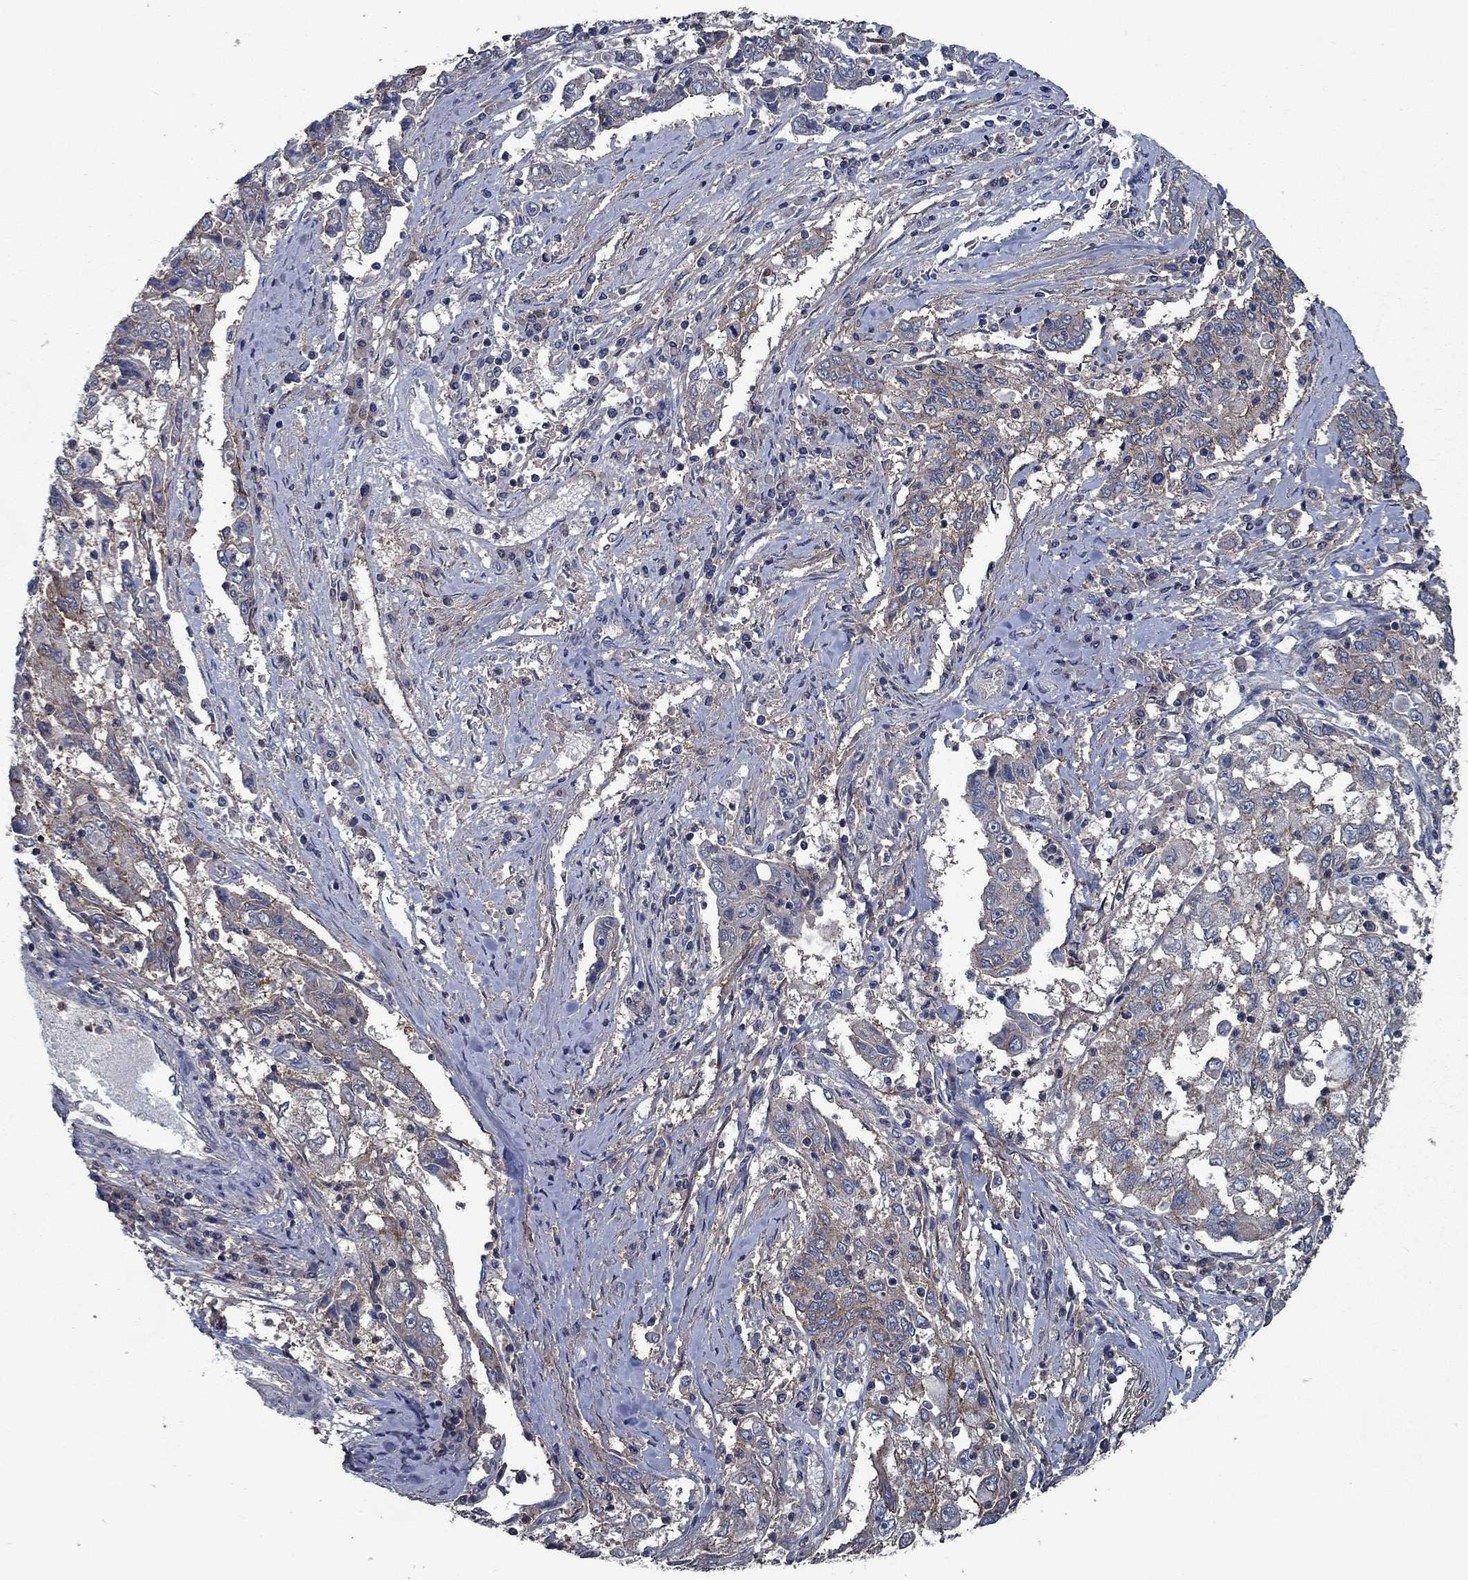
{"staining": {"intensity": "moderate", "quantity": "<25%", "location": "cytoplasmic/membranous"}, "tissue": "cervical cancer", "cell_type": "Tumor cells", "image_type": "cancer", "snomed": [{"axis": "morphology", "description": "Squamous cell carcinoma, NOS"}, {"axis": "topography", "description": "Cervix"}], "caption": "This is an image of immunohistochemistry staining of cervical squamous cell carcinoma, which shows moderate expression in the cytoplasmic/membranous of tumor cells.", "gene": "SLC44A1", "patient": {"sex": "female", "age": 36}}